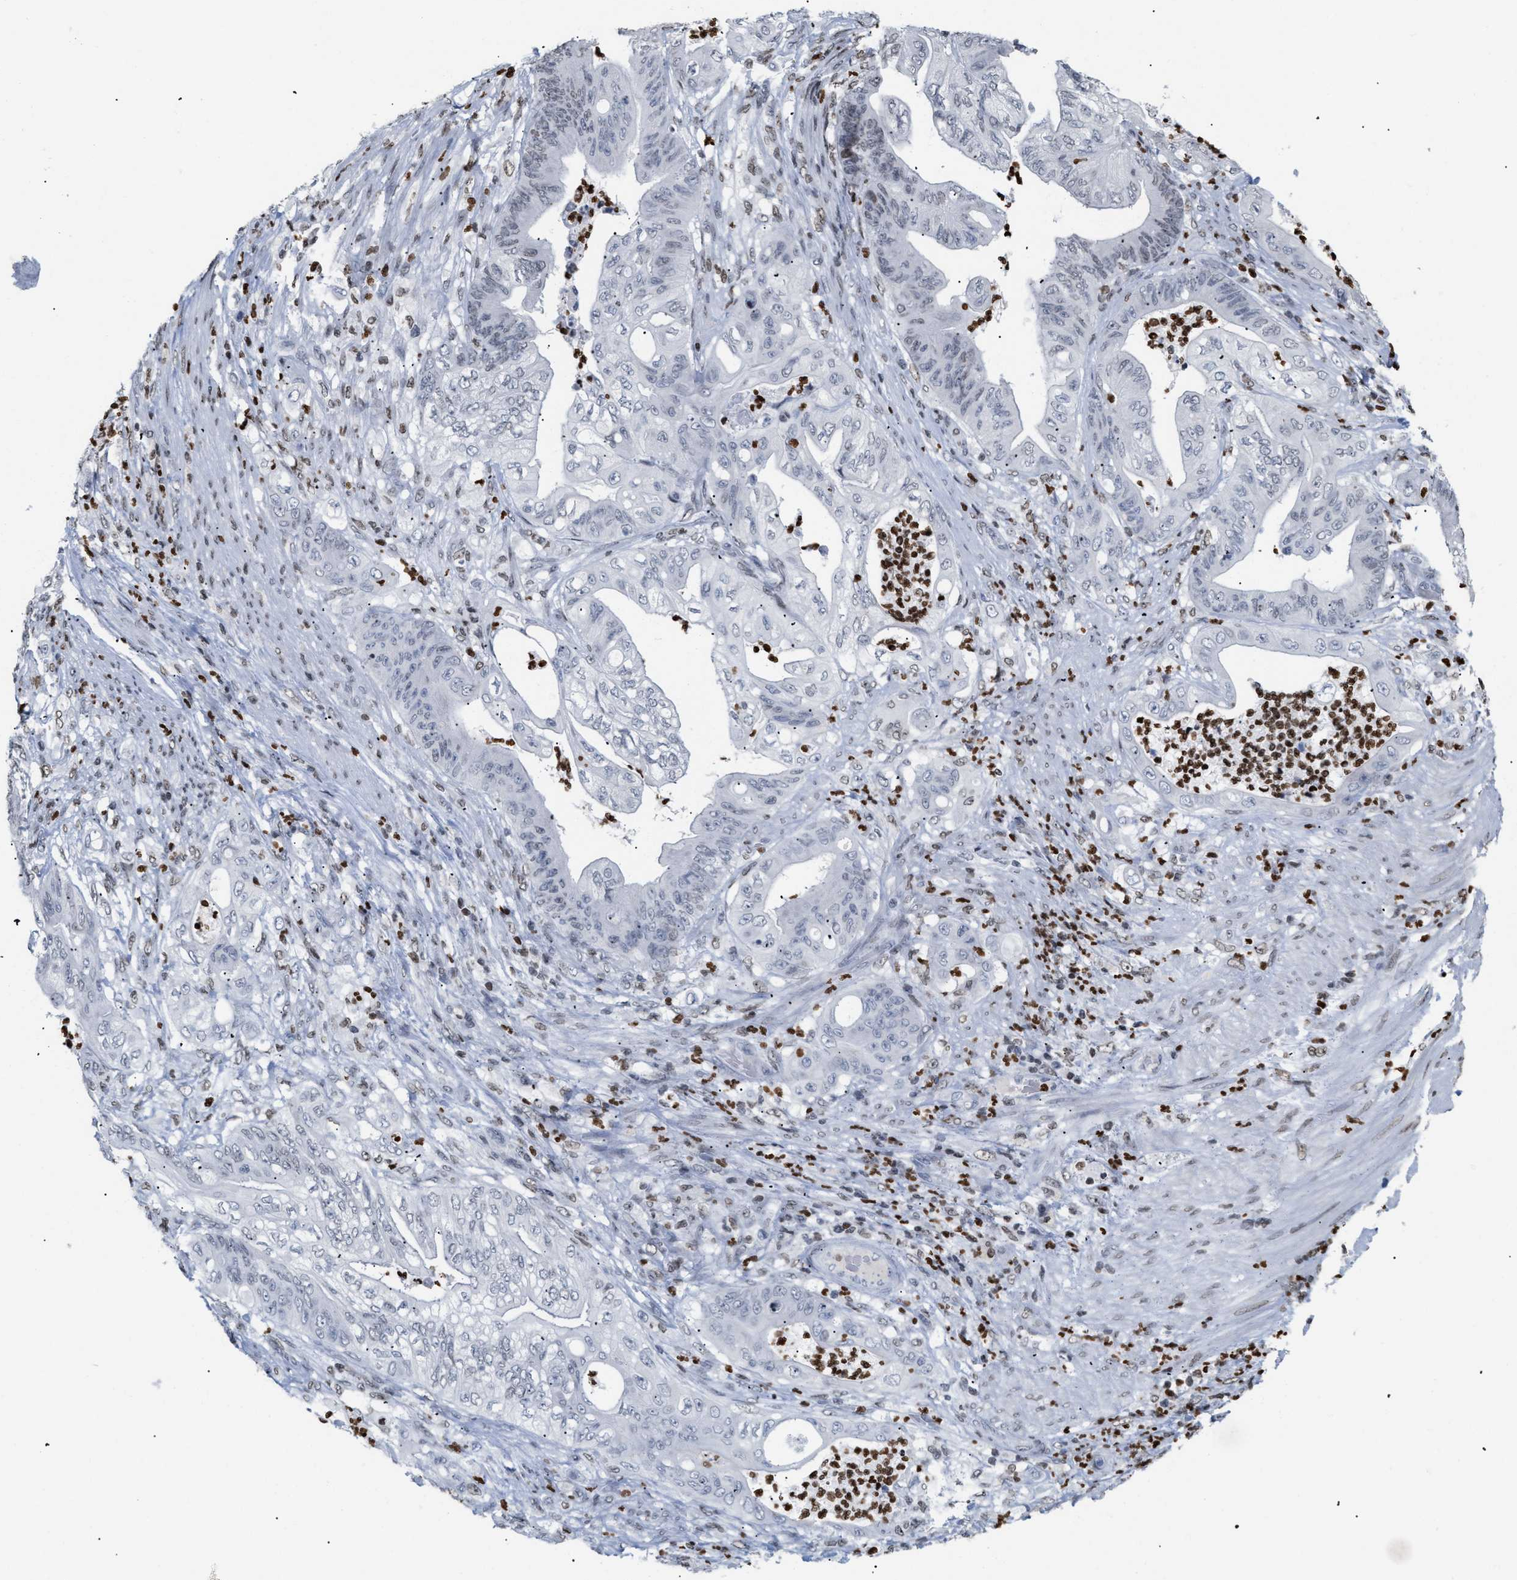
{"staining": {"intensity": "weak", "quantity": "<25%", "location": "nuclear"}, "tissue": "stomach cancer", "cell_type": "Tumor cells", "image_type": "cancer", "snomed": [{"axis": "morphology", "description": "Adenocarcinoma, NOS"}, {"axis": "topography", "description": "Stomach"}], "caption": "A high-resolution image shows IHC staining of stomach cancer, which shows no significant positivity in tumor cells. Nuclei are stained in blue.", "gene": "HMGN2", "patient": {"sex": "female", "age": 73}}